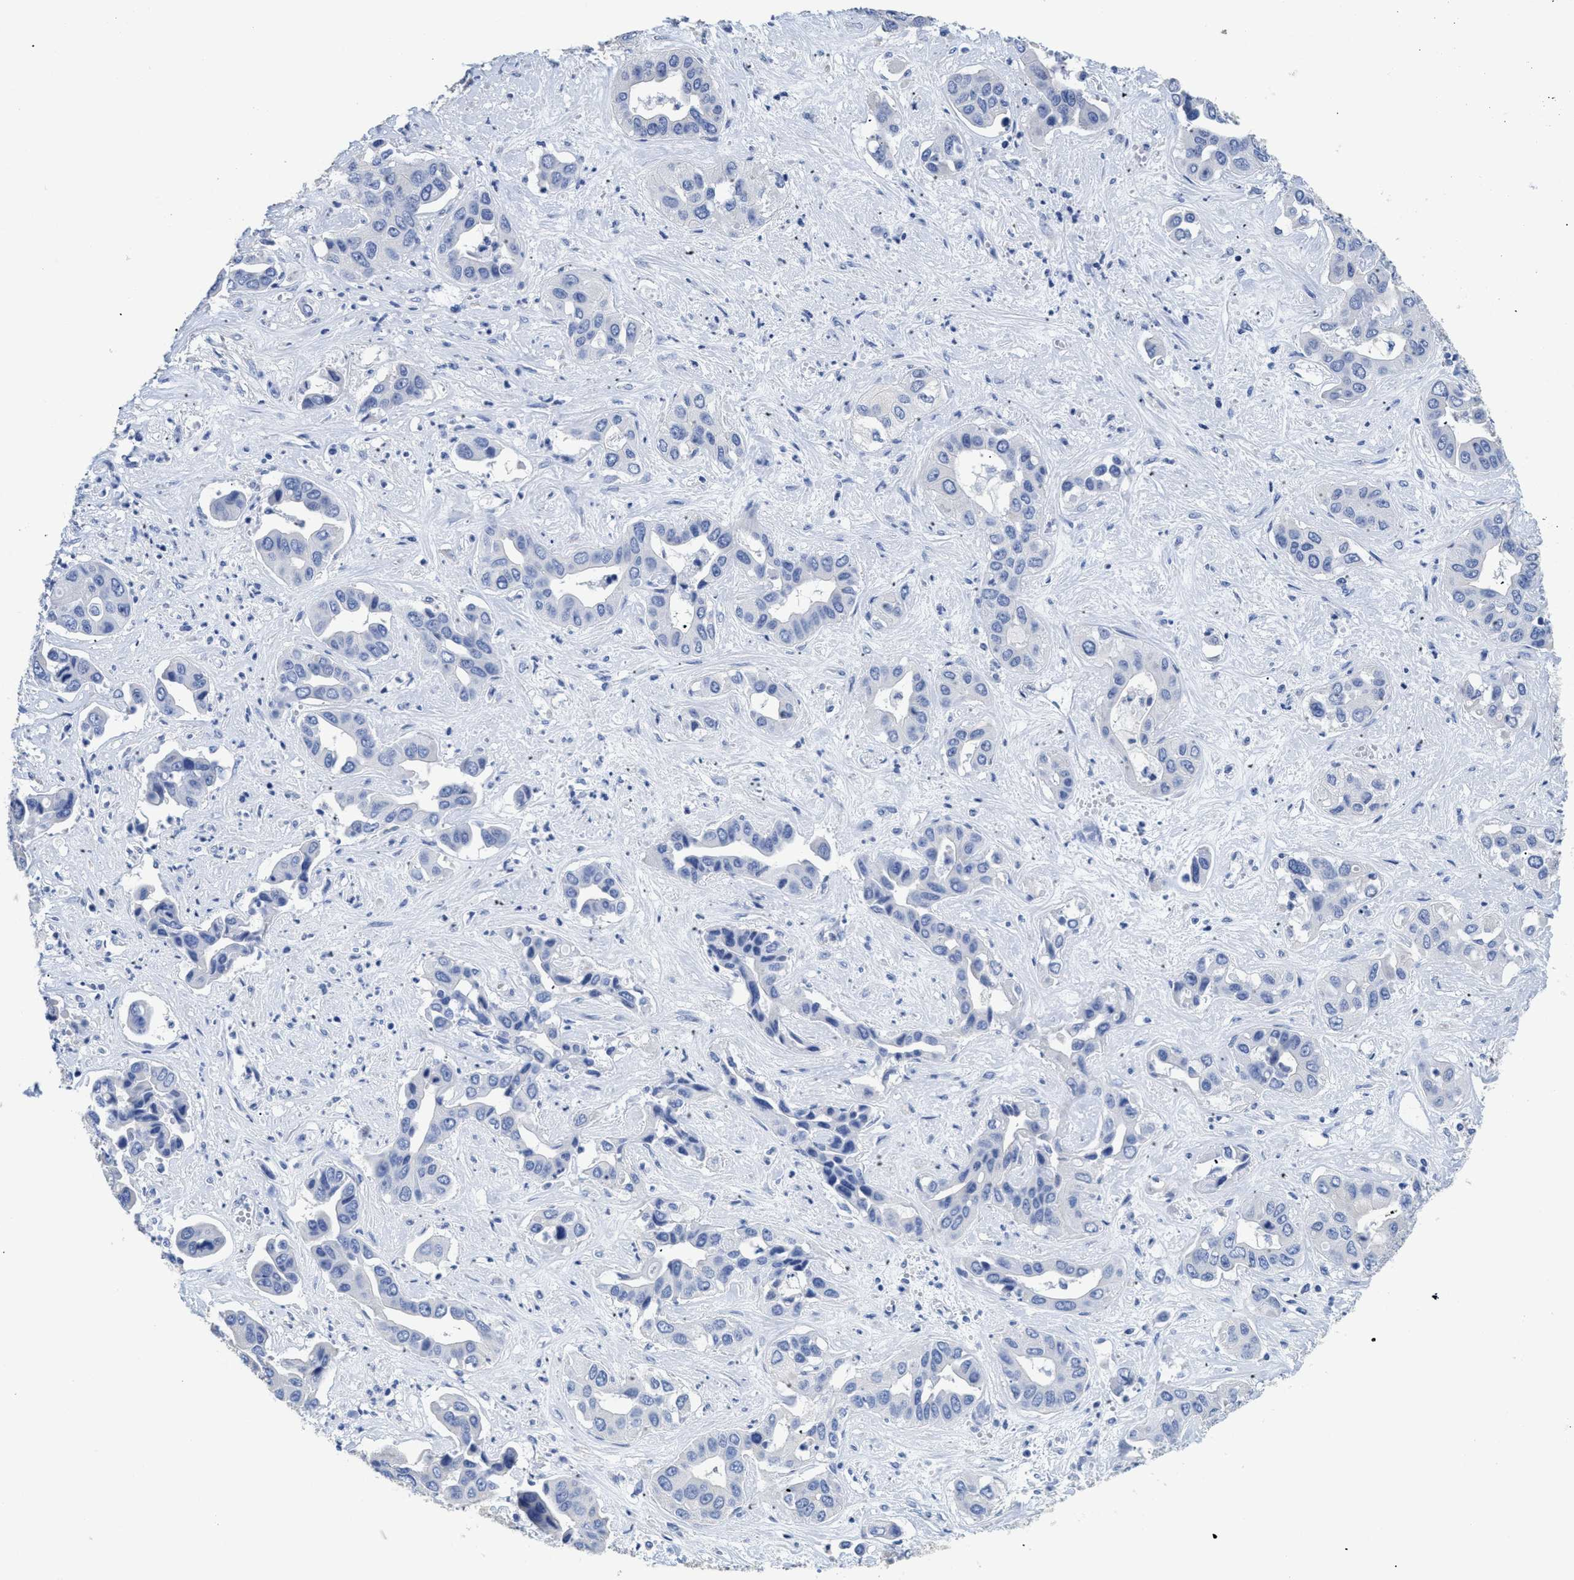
{"staining": {"intensity": "negative", "quantity": "none", "location": "none"}, "tissue": "liver cancer", "cell_type": "Tumor cells", "image_type": "cancer", "snomed": [{"axis": "morphology", "description": "Cholangiocarcinoma"}, {"axis": "topography", "description": "Liver"}], "caption": "Liver cancer (cholangiocarcinoma) was stained to show a protein in brown. There is no significant positivity in tumor cells. (Stains: DAB (3,3'-diaminobenzidine) immunohistochemistry with hematoxylin counter stain, Microscopy: brightfield microscopy at high magnification).", "gene": "DLC1", "patient": {"sex": "female", "age": 52}}